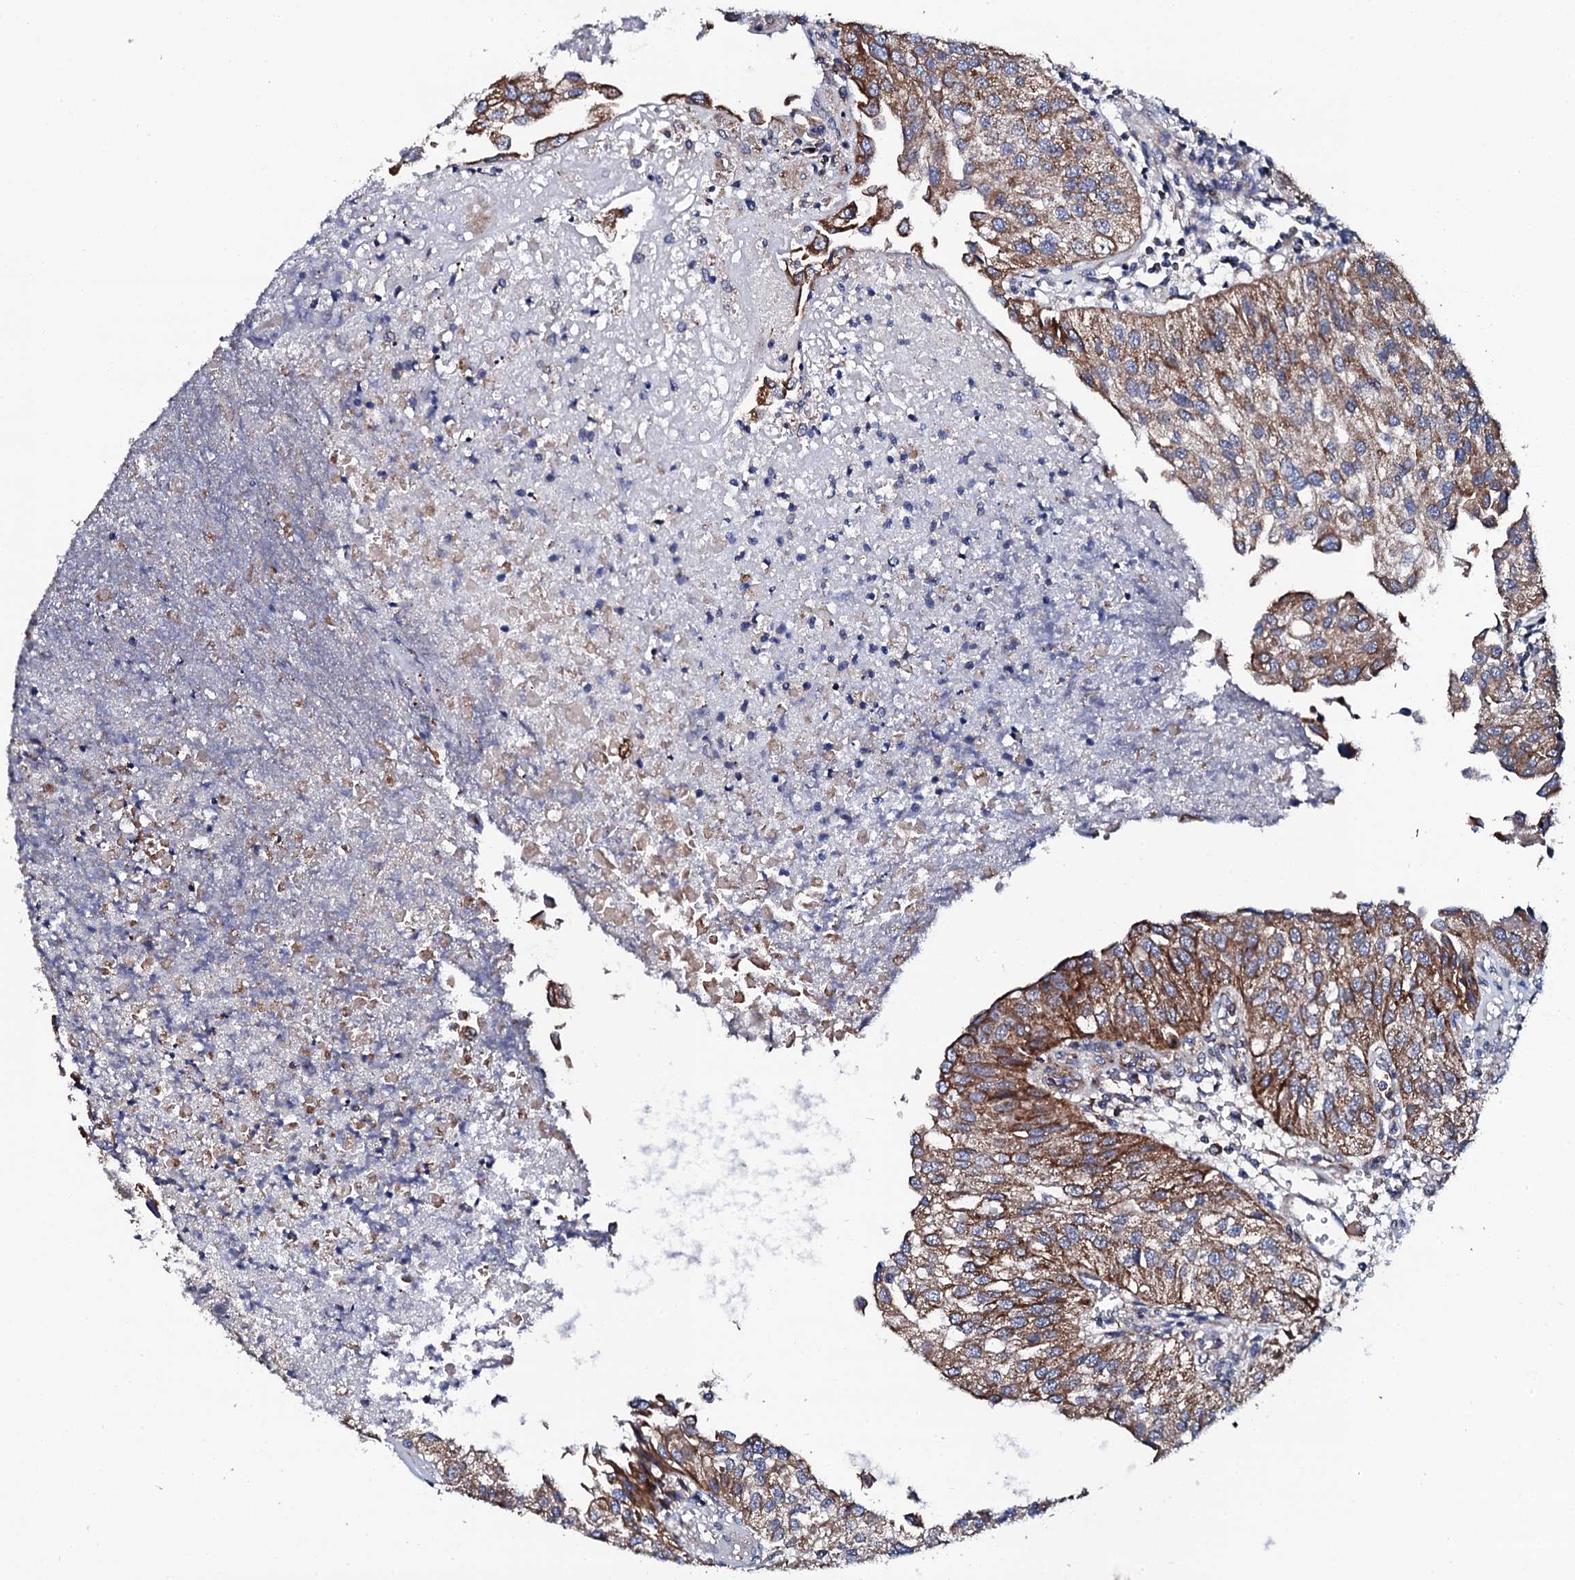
{"staining": {"intensity": "moderate", "quantity": ">75%", "location": "cytoplasmic/membranous"}, "tissue": "urothelial cancer", "cell_type": "Tumor cells", "image_type": "cancer", "snomed": [{"axis": "morphology", "description": "Urothelial carcinoma, Low grade"}, {"axis": "topography", "description": "Urinary bladder"}], "caption": "Urothelial cancer stained for a protein demonstrates moderate cytoplasmic/membranous positivity in tumor cells. Ihc stains the protein in brown and the nuclei are stained blue.", "gene": "COG4", "patient": {"sex": "female", "age": 89}}